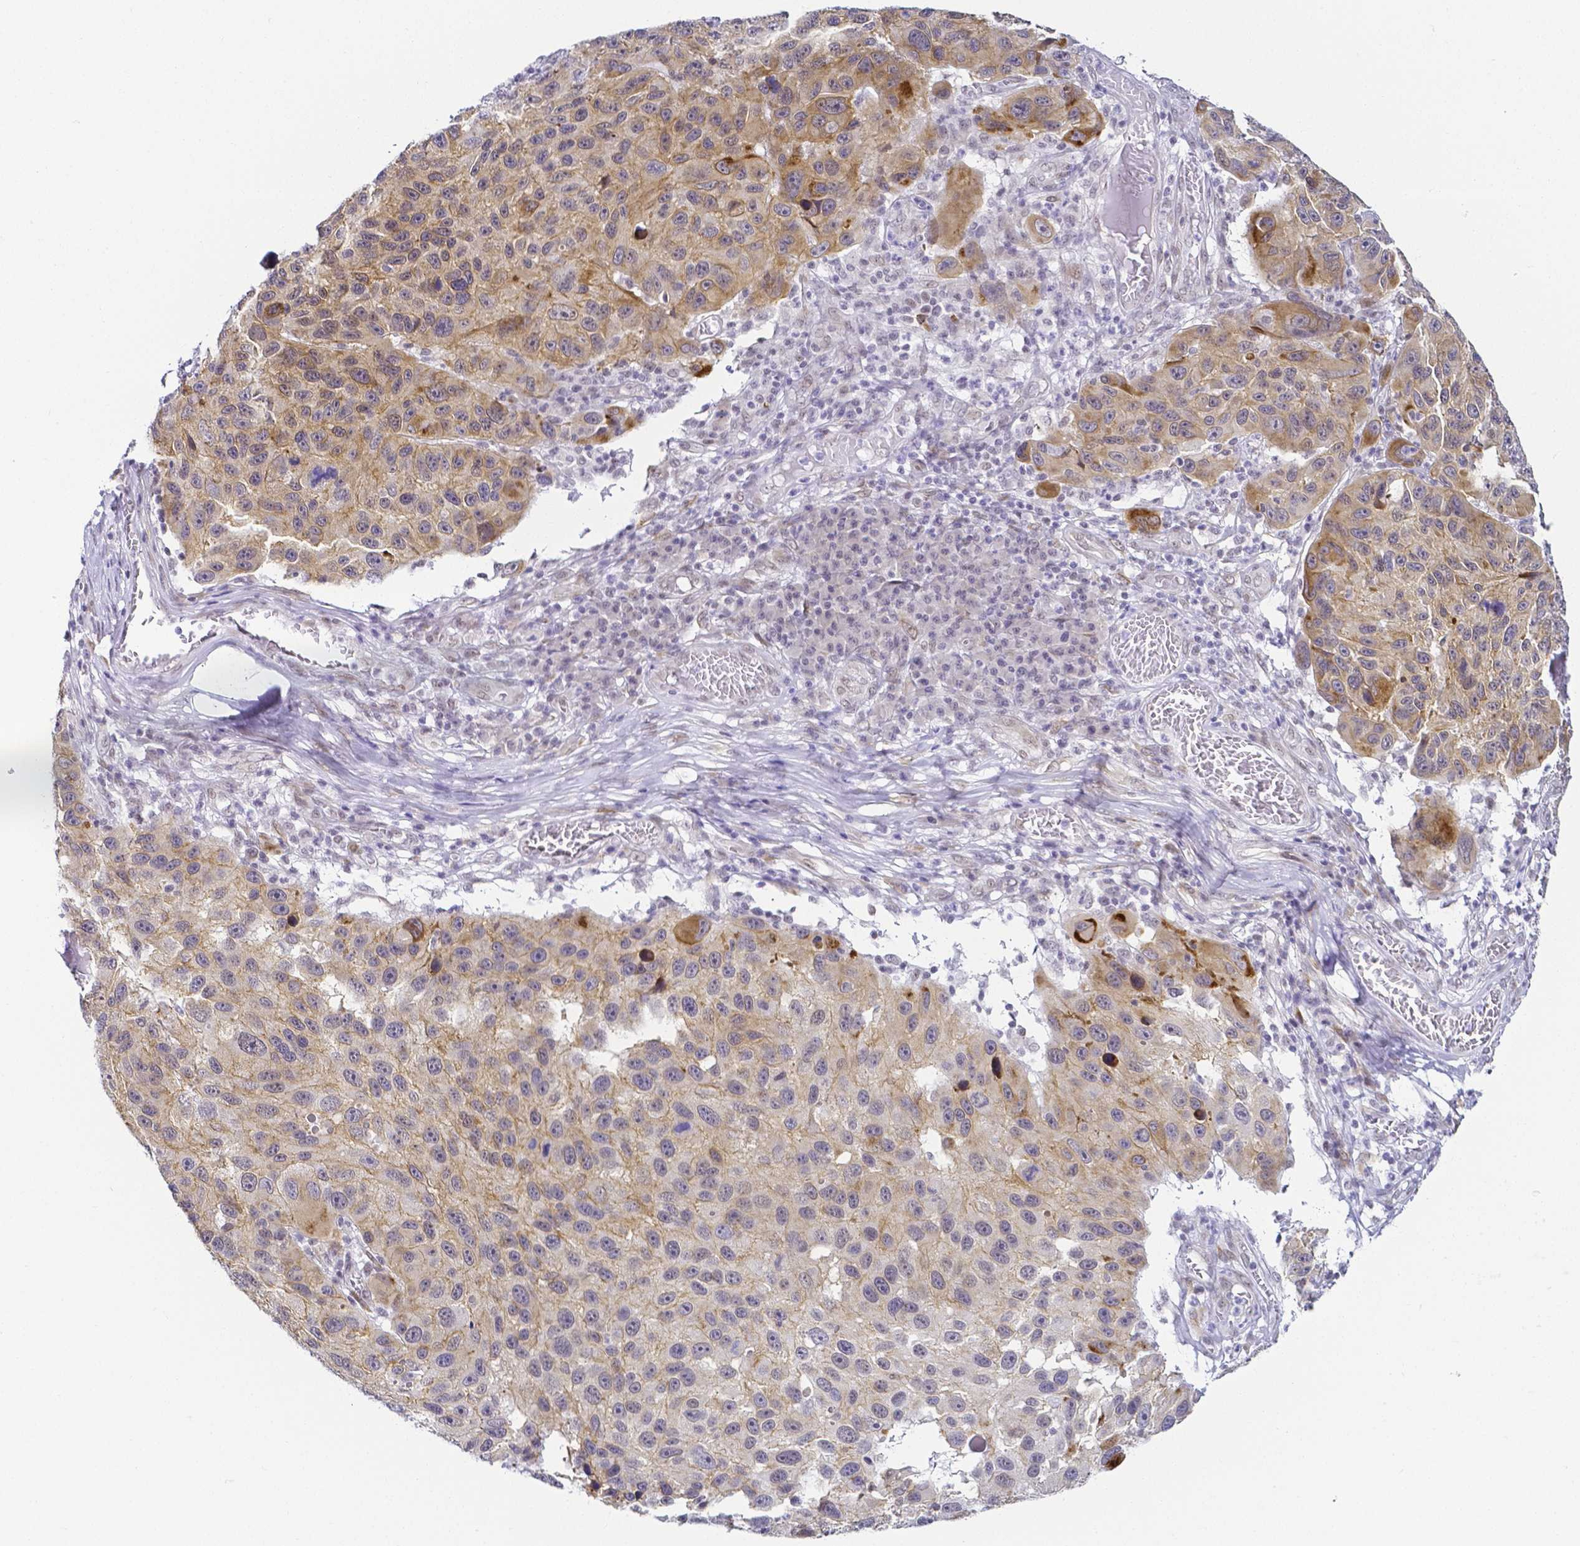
{"staining": {"intensity": "moderate", "quantity": "25%-75%", "location": "cytoplasmic/membranous"}, "tissue": "melanoma", "cell_type": "Tumor cells", "image_type": "cancer", "snomed": [{"axis": "morphology", "description": "Malignant melanoma, NOS"}, {"axis": "topography", "description": "Skin"}], "caption": "Immunohistochemical staining of malignant melanoma exhibits medium levels of moderate cytoplasmic/membranous staining in about 25%-75% of tumor cells.", "gene": "FAM83G", "patient": {"sex": "male", "age": 53}}